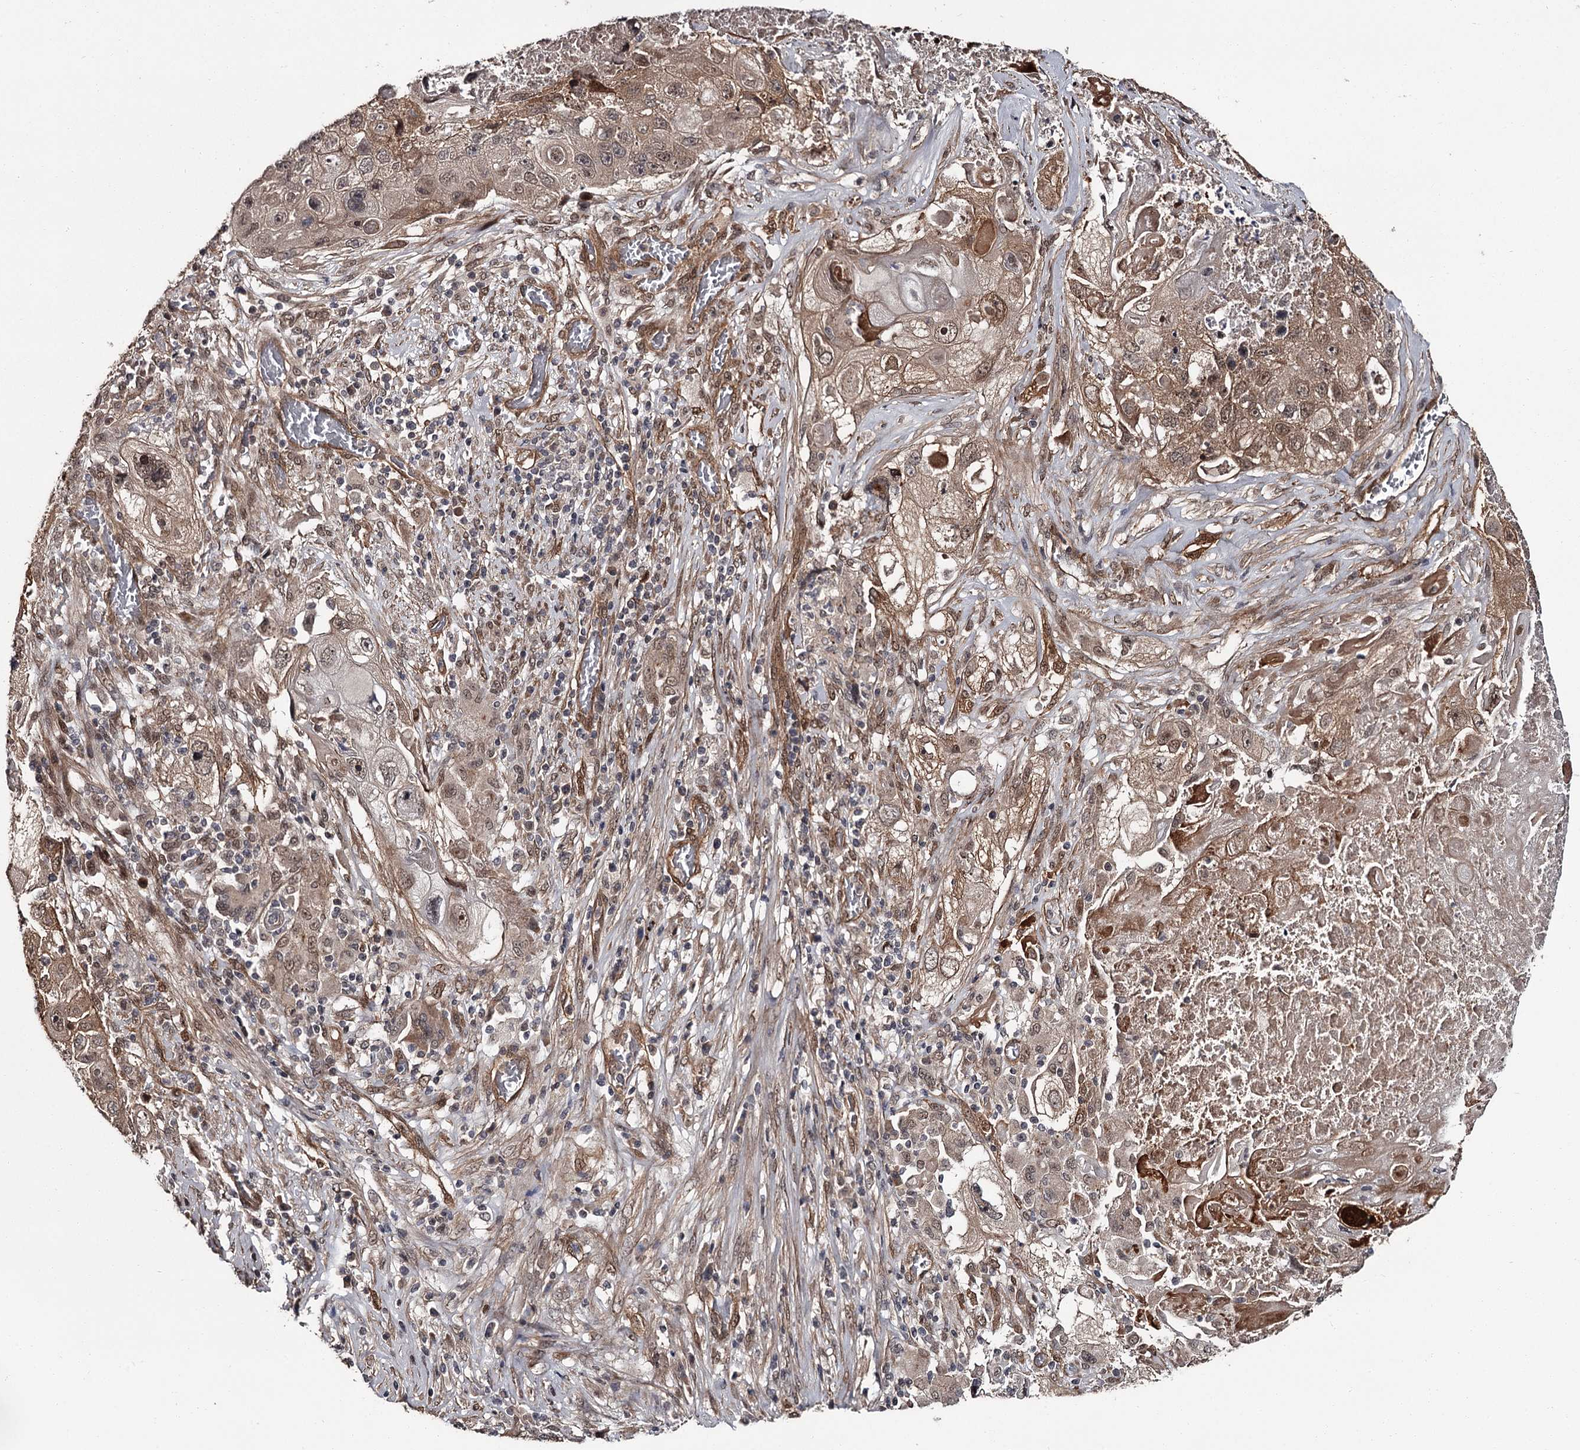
{"staining": {"intensity": "moderate", "quantity": ">75%", "location": "cytoplasmic/membranous,nuclear"}, "tissue": "lung cancer", "cell_type": "Tumor cells", "image_type": "cancer", "snomed": [{"axis": "morphology", "description": "Squamous cell carcinoma, NOS"}, {"axis": "topography", "description": "Lung"}], "caption": "Immunohistochemical staining of squamous cell carcinoma (lung) demonstrates medium levels of moderate cytoplasmic/membranous and nuclear staining in about >75% of tumor cells.", "gene": "CDC42EP2", "patient": {"sex": "male", "age": 61}}